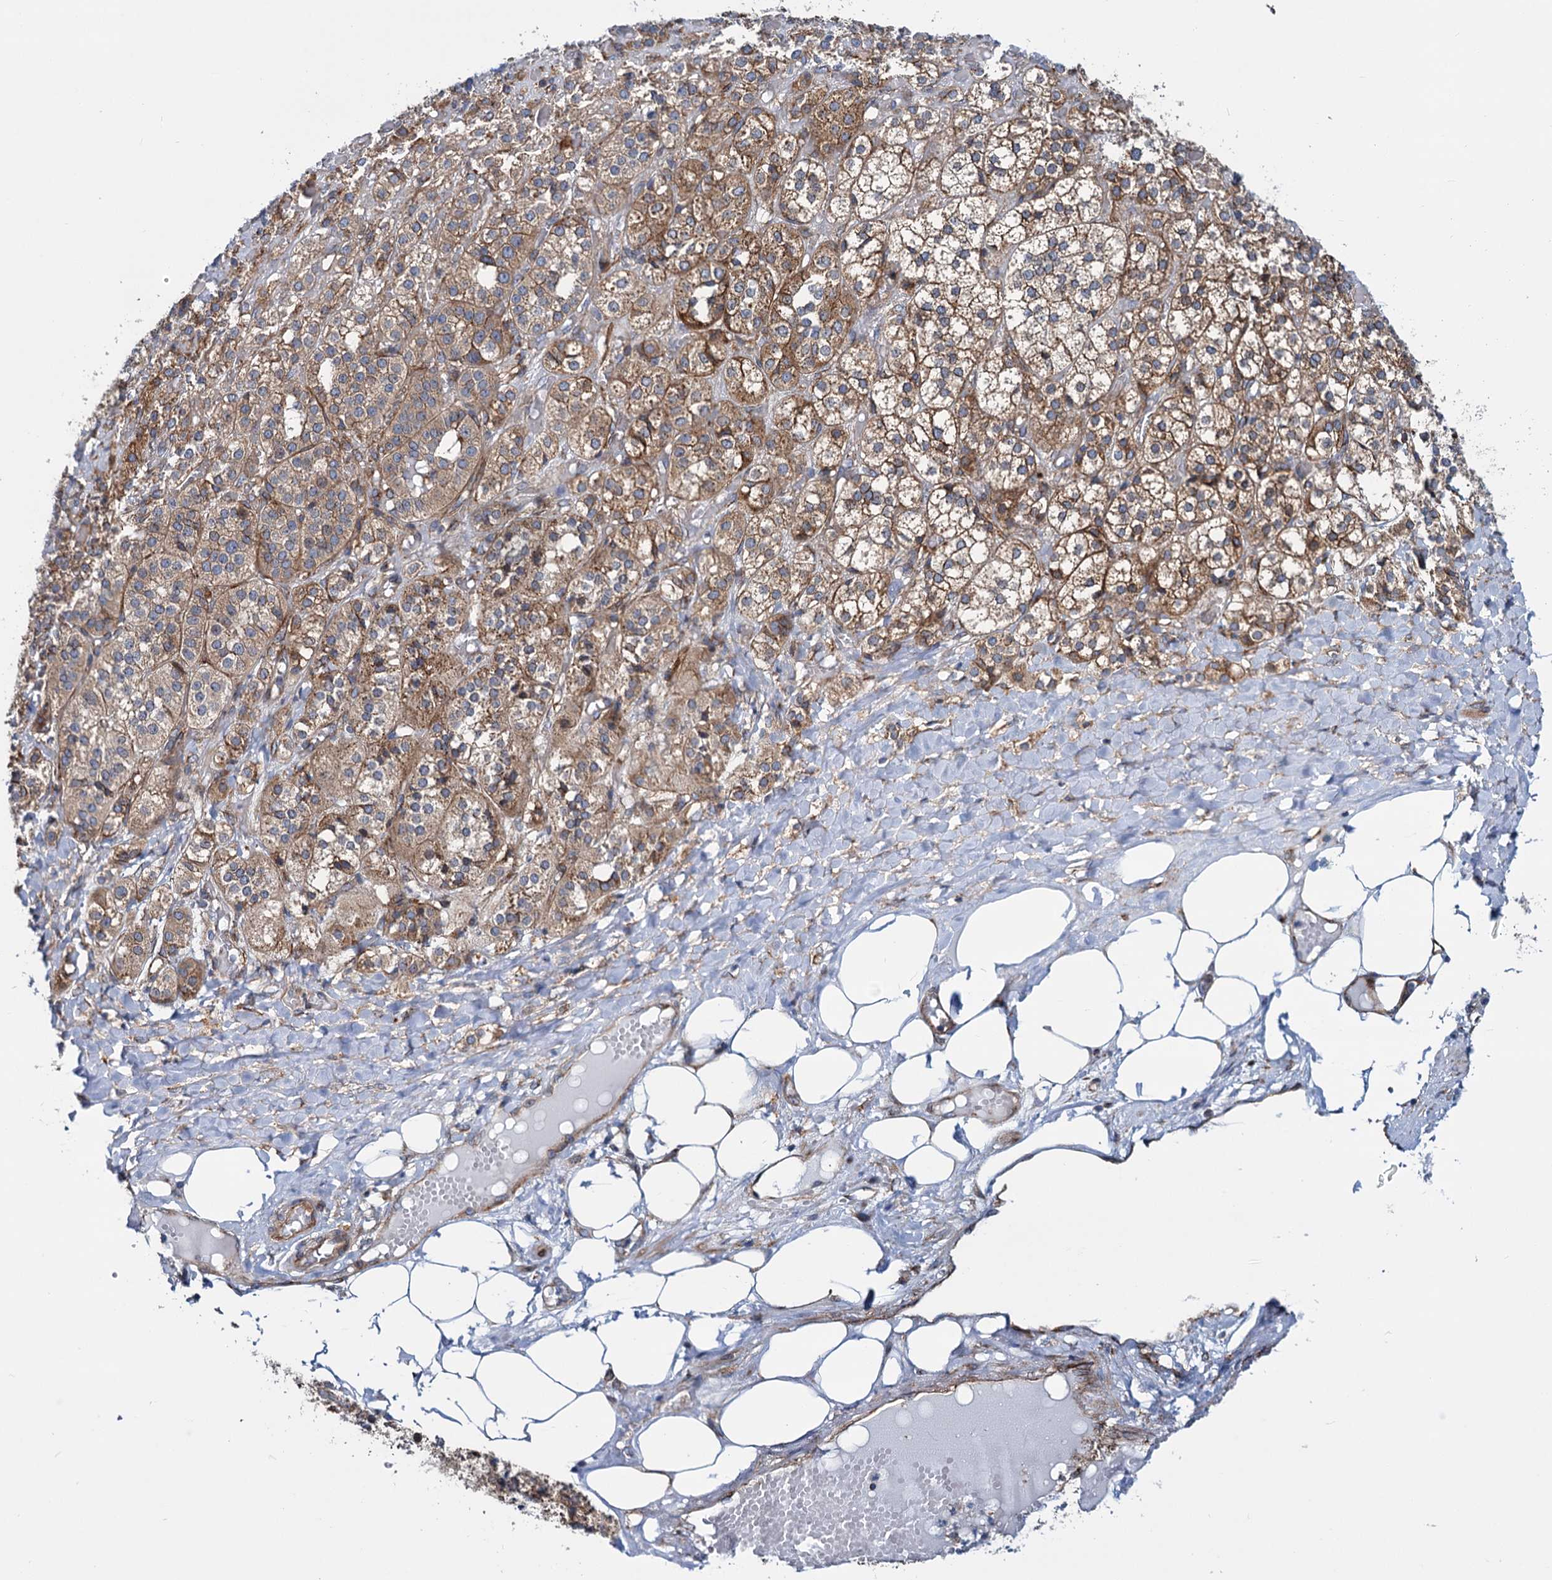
{"staining": {"intensity": "moderate", "quantity": ">75%", "location": "cytoplasmic/membranous"}, "tissue": "adrenal gland", "cell_type": "Glandular cells", "image_type": "normal", "snomed": [{"axis": "morphology", "description": "Normal tissue, NOS"}, {"axis": "topography", "description": "Adrenal gland"}], "caption": "Immunohistochemical staining of unremarkable human adrenal gland reveals medium levels of moderate cytoplasmic/membranous staining in about >75% of glandular cells.", "gene": "PSEN1", "patient": {"sex": "female", "age": 61}}